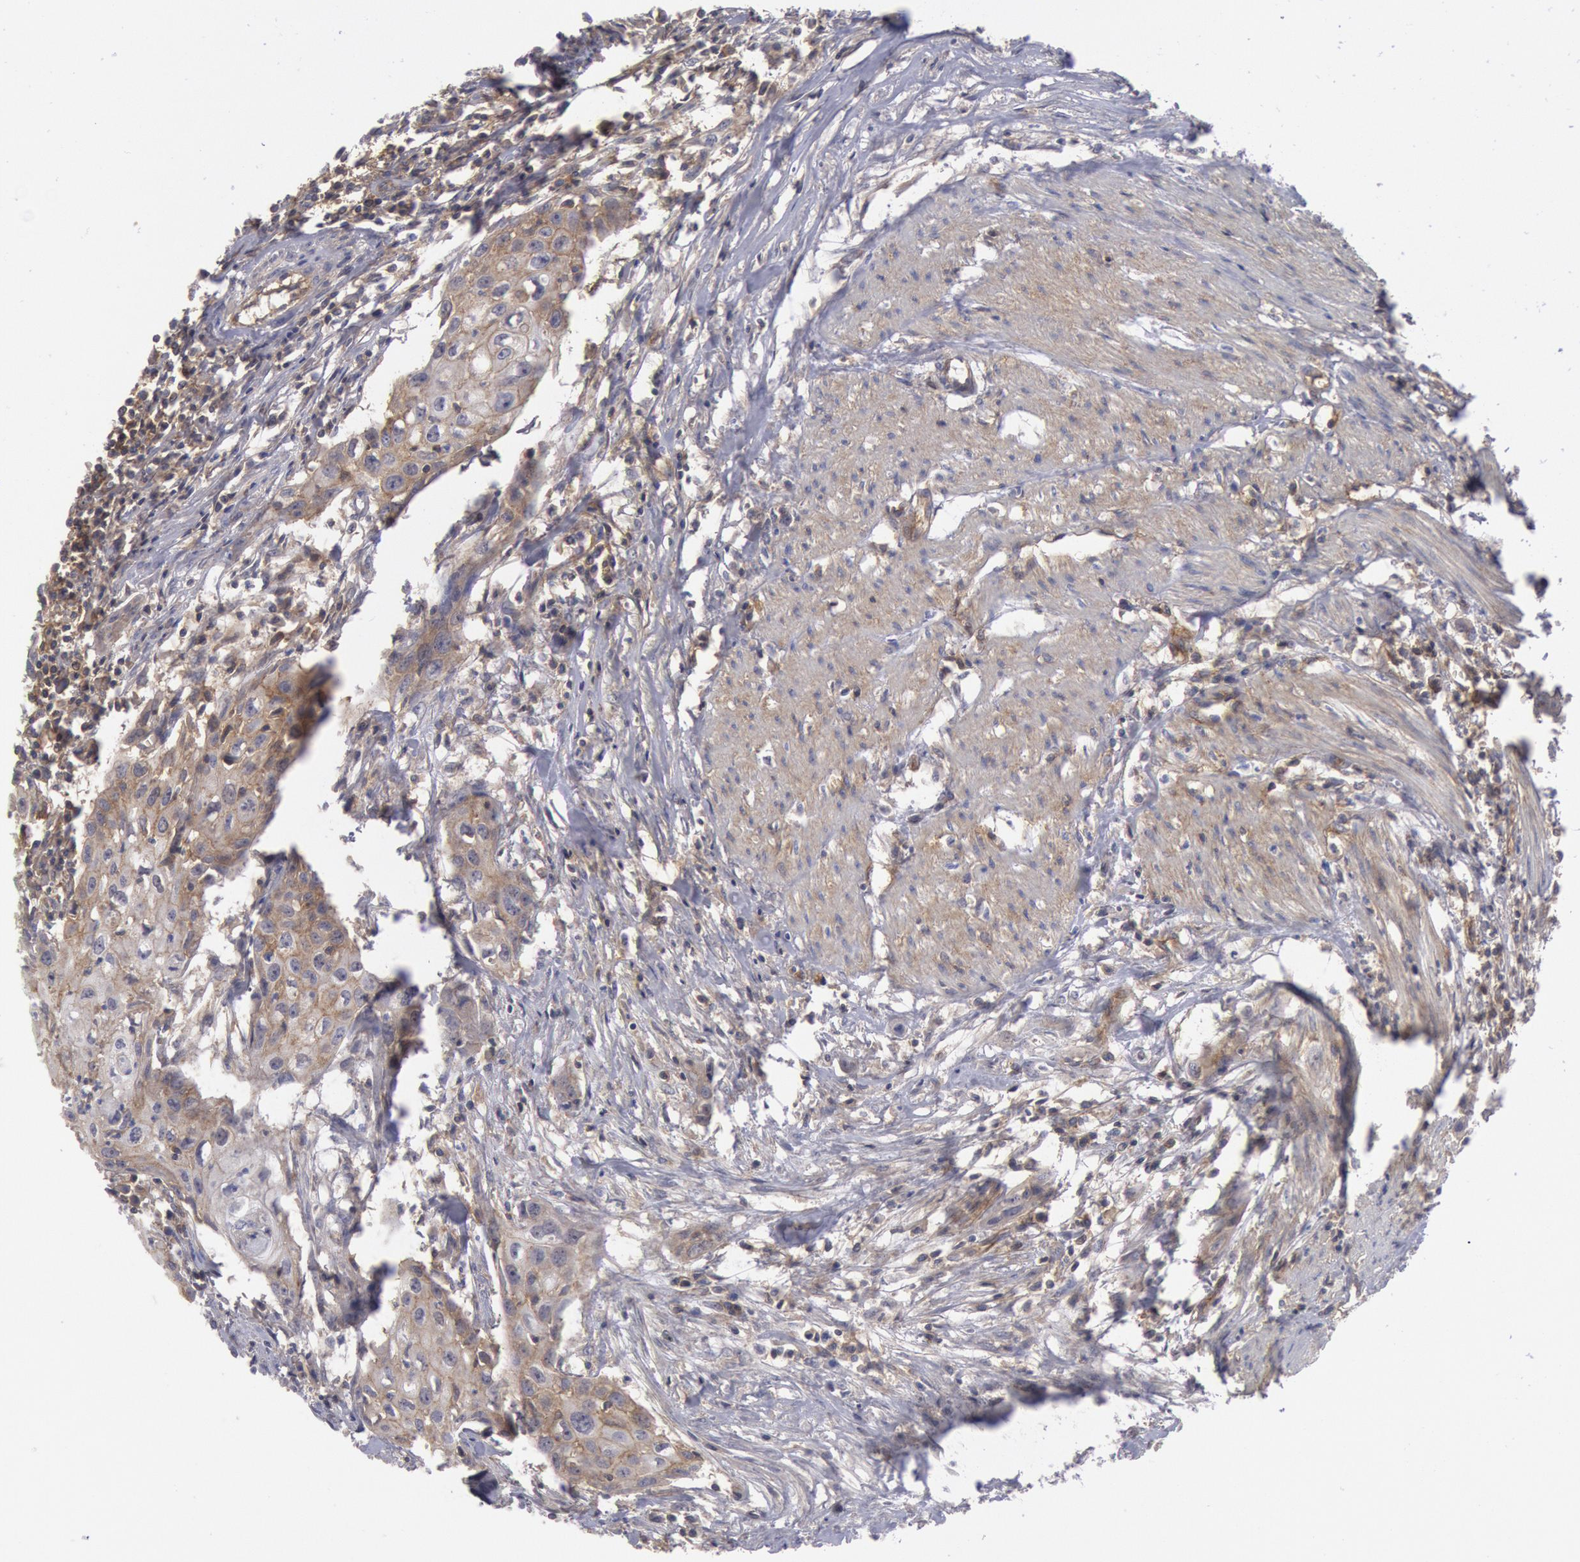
{"staining": {"intensity": "moderate", "quantity": "25%-75%", "location": "cytoplasmic/membranous"}, "tissue": "urothelial cancer", "cell_type": "Tumor cells", "image_type": "cancer", "snomed": [{"axis": "morphology", "description": "Urothelial carcinoma, High grade"}, {"axis": "topography", "description": "Urinary bladder"}], "caption": "Immunohistochemical staining of human urothelial cancer demonstrates medium levels of moderate cytoplasmic/membranous positivity in about 25%-75% of tumor cells. Immunohistochemistry stains the protein of interest in brown and the nuclei are stained blue.", "gene": "STX4", "patient": {"sex": "male", "age": 54}}